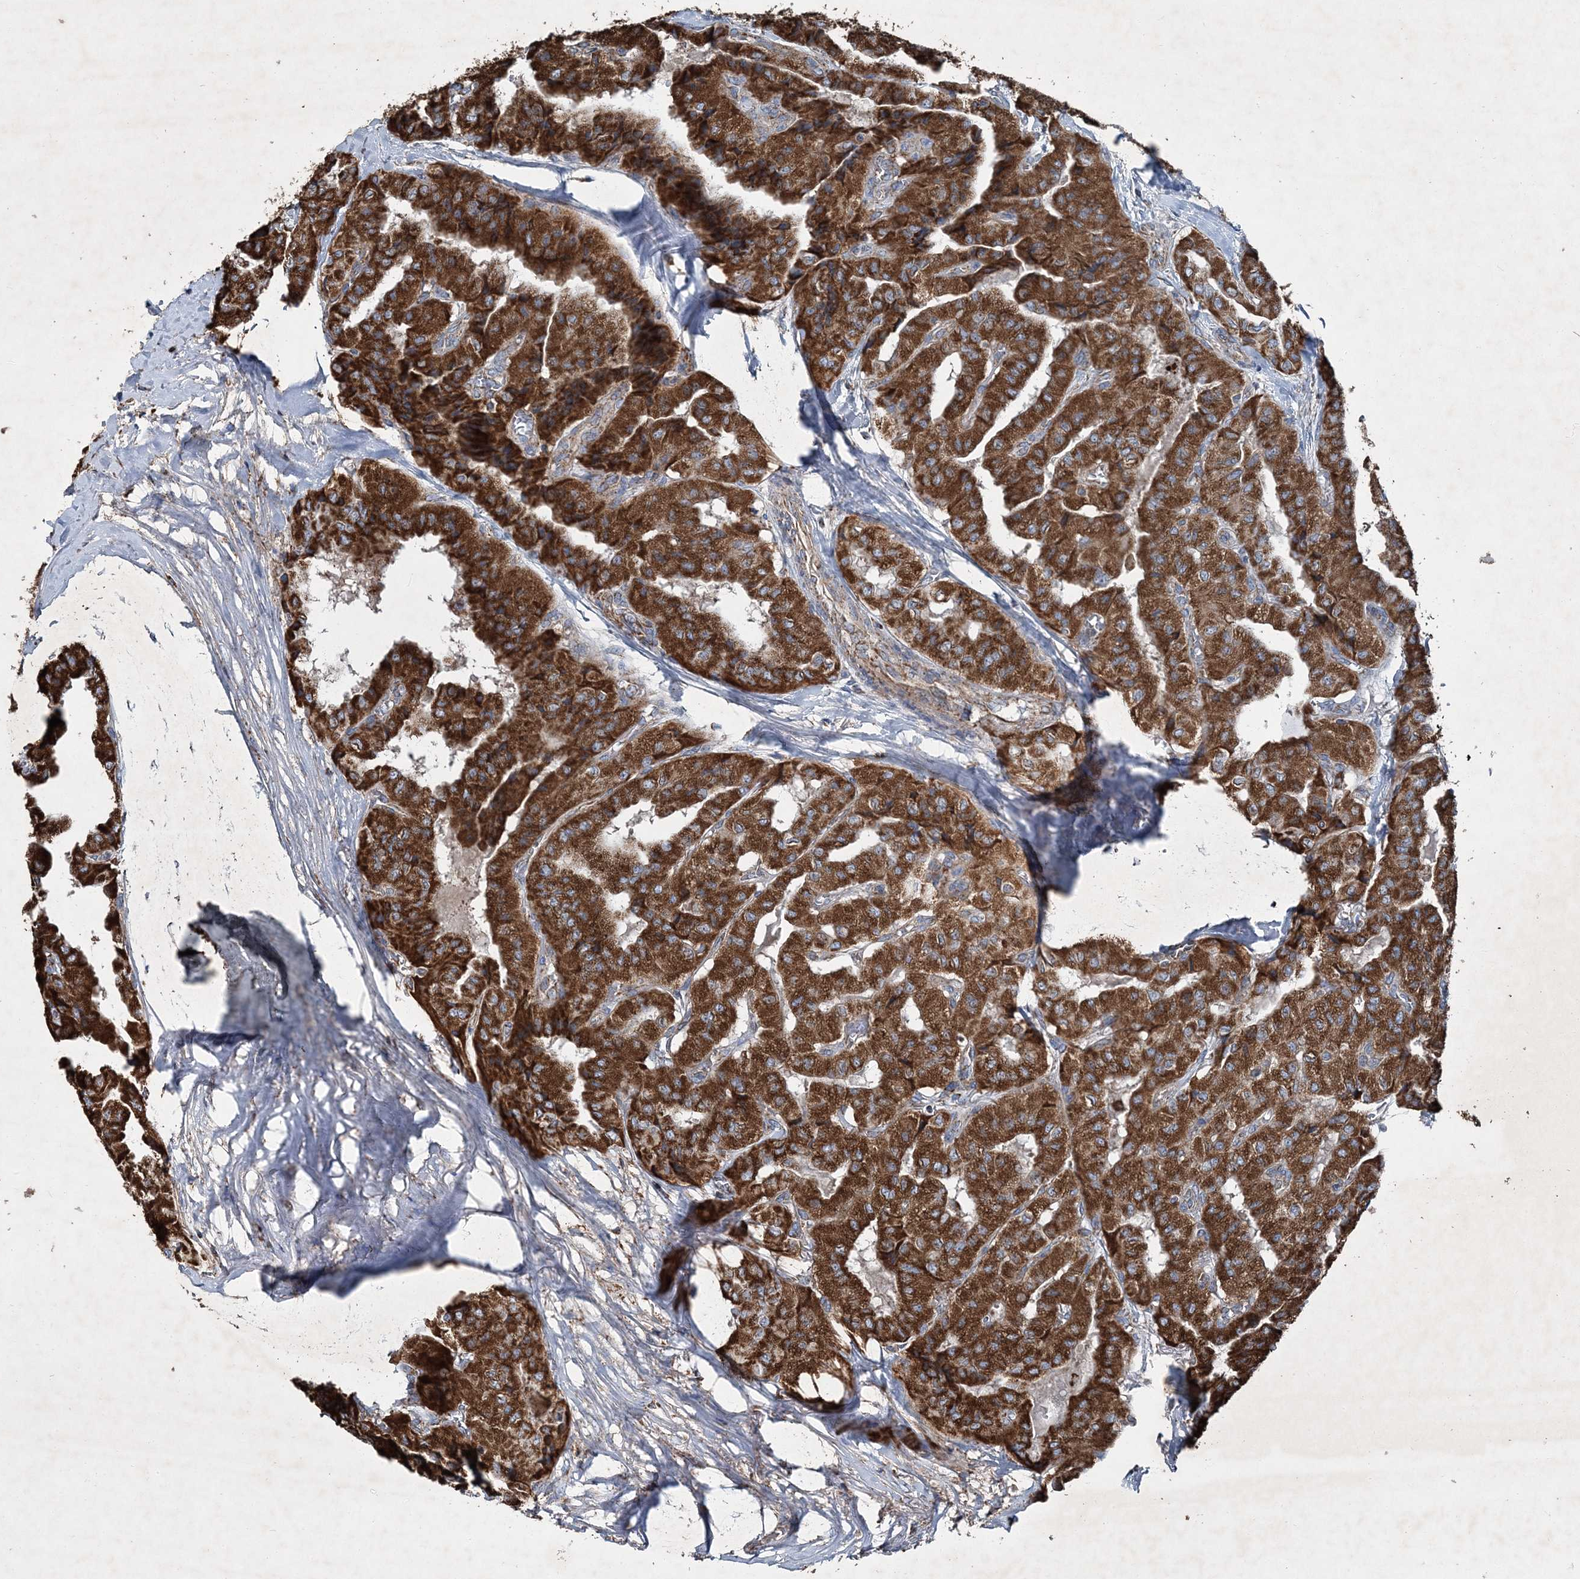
{"staining": {"intensity": "strong", "quantity": ">75%", "location": "cytoplasmic/membranous"}, "tissue": "thyroid cancer", "cell_type": "Tumor cells", "image_type": "cancer", "snomed": [{"axis": "morphology", "description": "Papillary adenocarcinoma, NOS"}, {"axis": "topography", "description": "Thyroid gland"}], "caption": "IHC of thyroid papillary adenocarcinoma displays high levels of strong cytoplasmic/membranous expression in about >75% of tumor cells.", "gene": "SPAG16", "patient": {"sex": "female", "age": 59}}